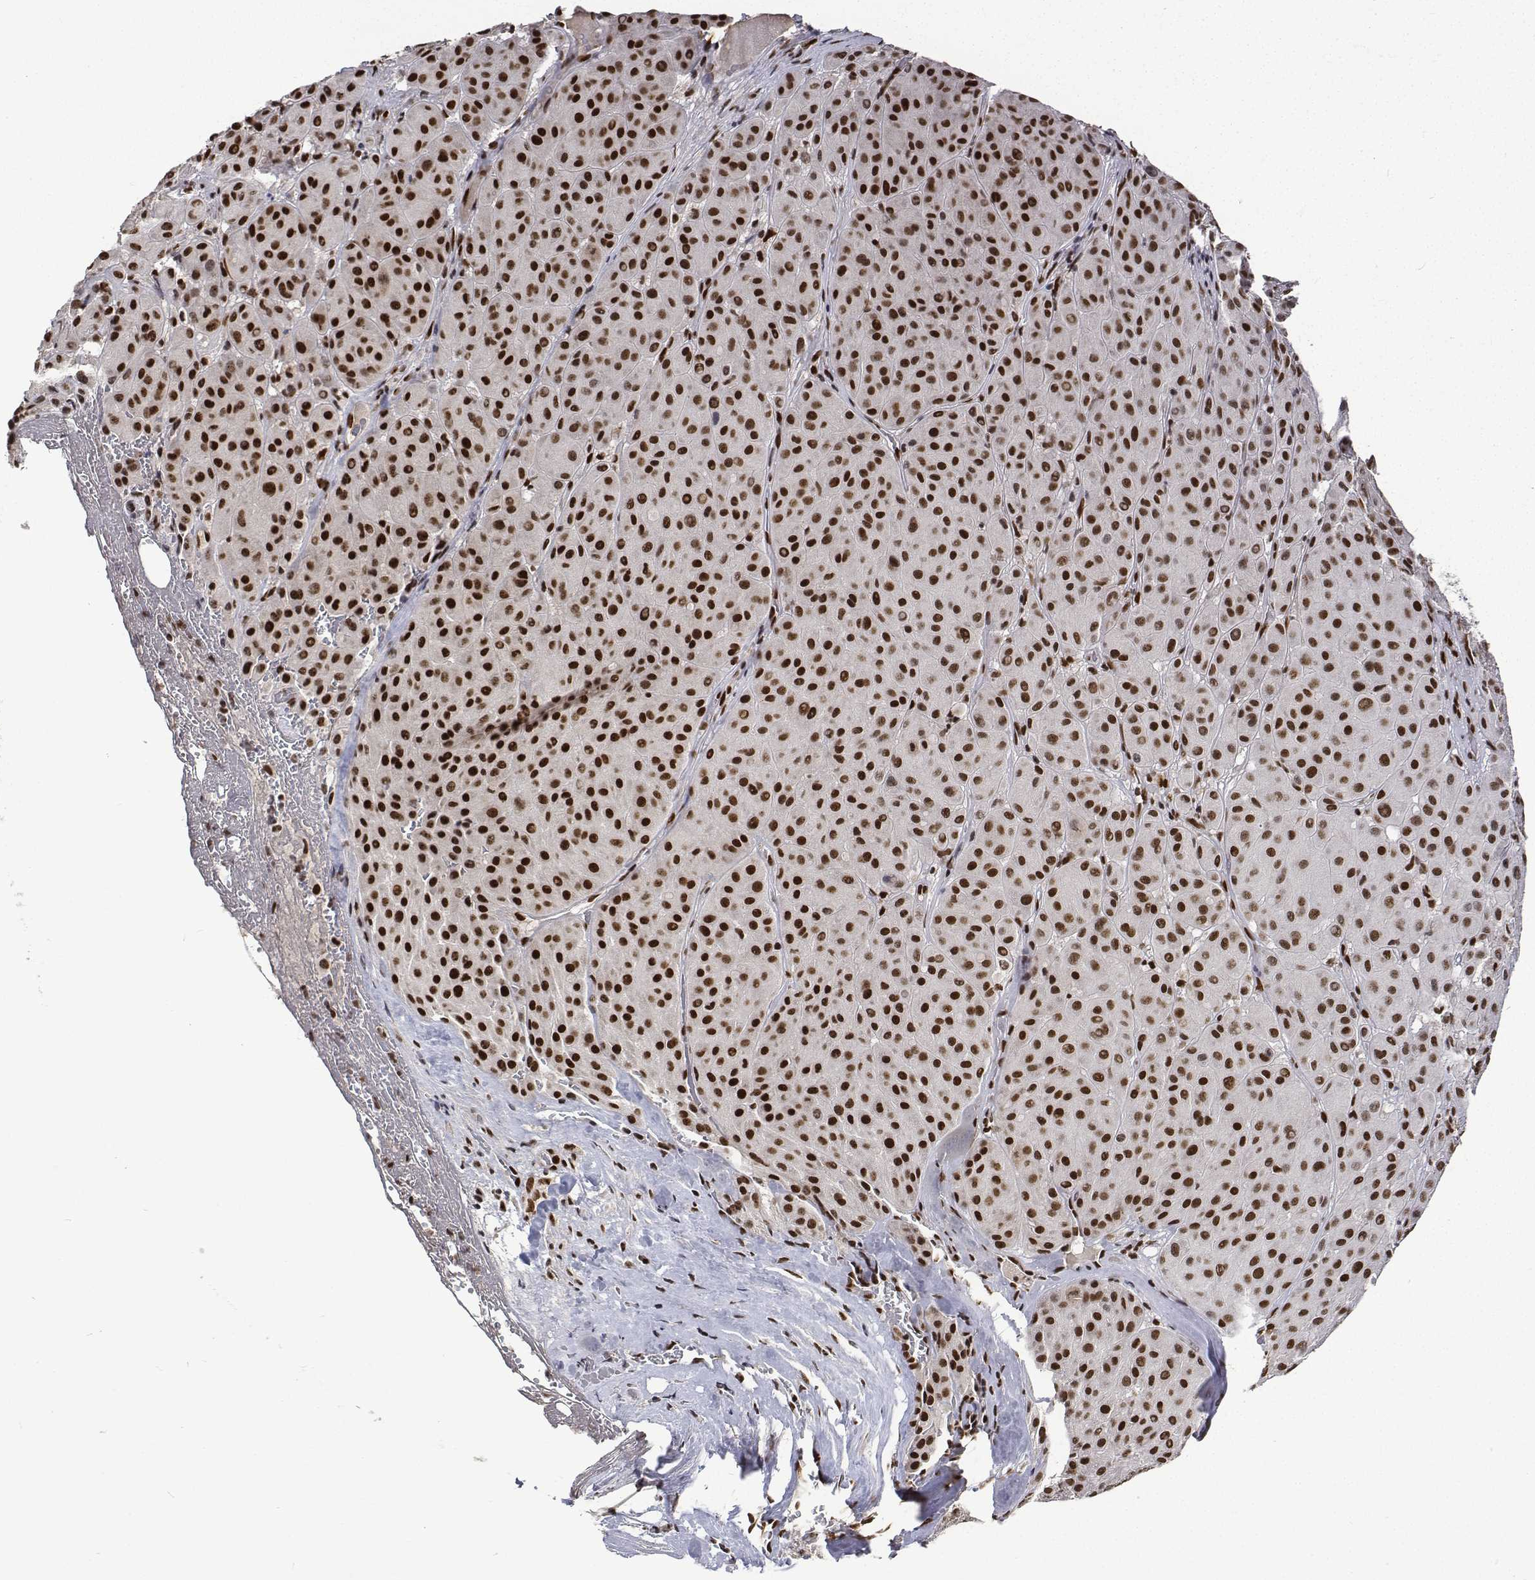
{"staining": {"intensity": "strong", "quantity": ">75%", "location": "nuclear"}, "tissue": "melanoma", "cell_type": "Tumor cells", "image_type": "cancer", "snomed": [{"axis": "morphology", "description": "Malignant melanoma, Metastatic site"}, {"axis": "topography", "description": "Smooth muscle"}], "caption": "Malignant melanoma (metastatic site) stained for a protein (brown) displays strong nuclear positive expression in about >75% of tumor cells.", "gene": "ATRX", "patient": {"sex": "male", "age": 41}}